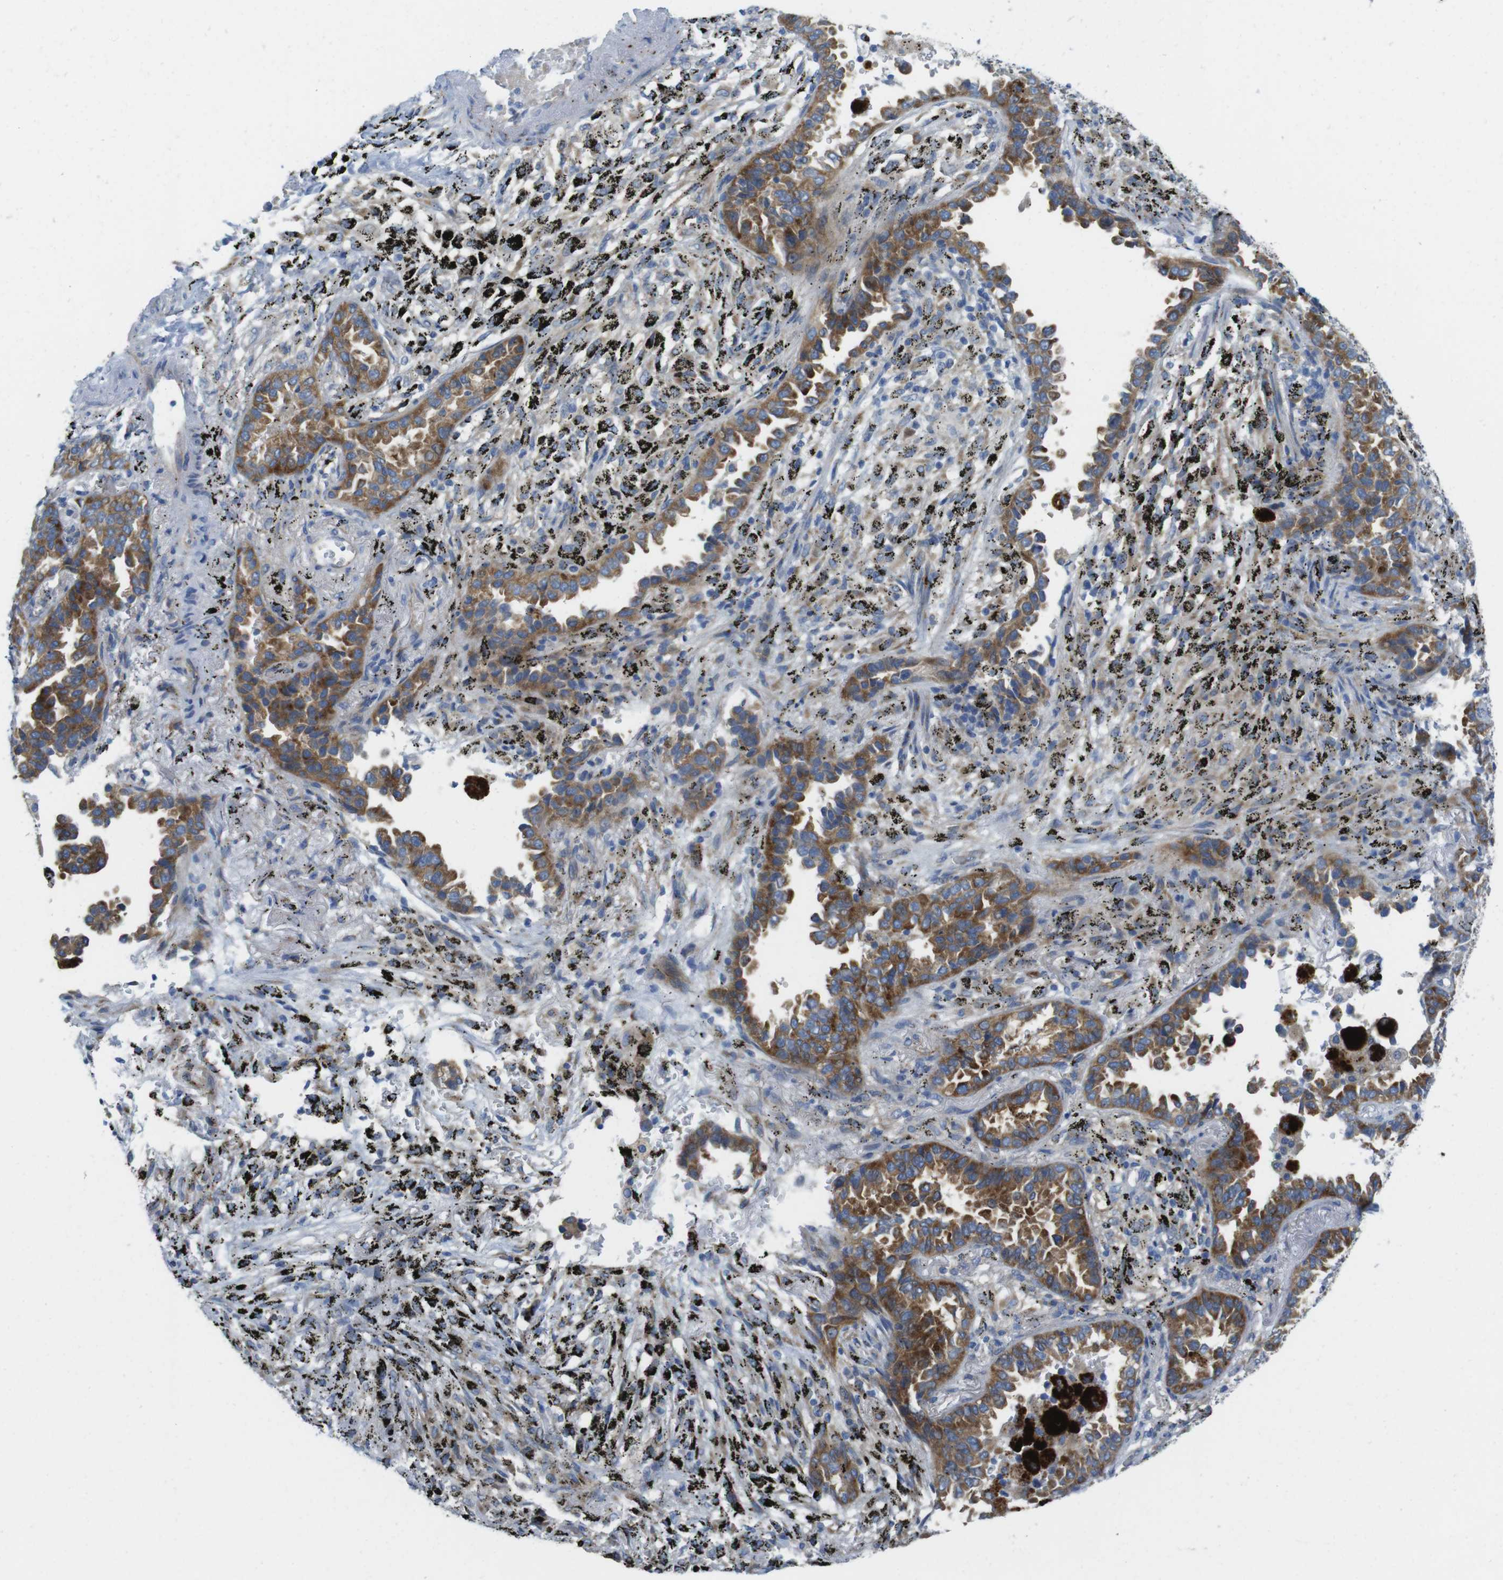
{"staining": {"intensity": "moderate", "quantity": ">75%", "location": "cytoplasmic/membranous"}, "tissue": "lung cancer", "cell_type": "Tumor cells", "image_type": "cancer", "snomed": [{"axis": "morphology", "description": "Normal tissue, NOS"}, {"axis": "morphology", "description": "Adenocarcinoma, NOS"}, {"axis": "topography", "description": "Lung"}], "caption": "IHC image of human adenocarcinoma (lung) stained for a protein (brown), which reveals medium levels of moderate cytoplasmic/membranous positivity in about >75% of tumor cells.", "gene": "TMEM234", "patient": {"sex": "male", "age": 59}}